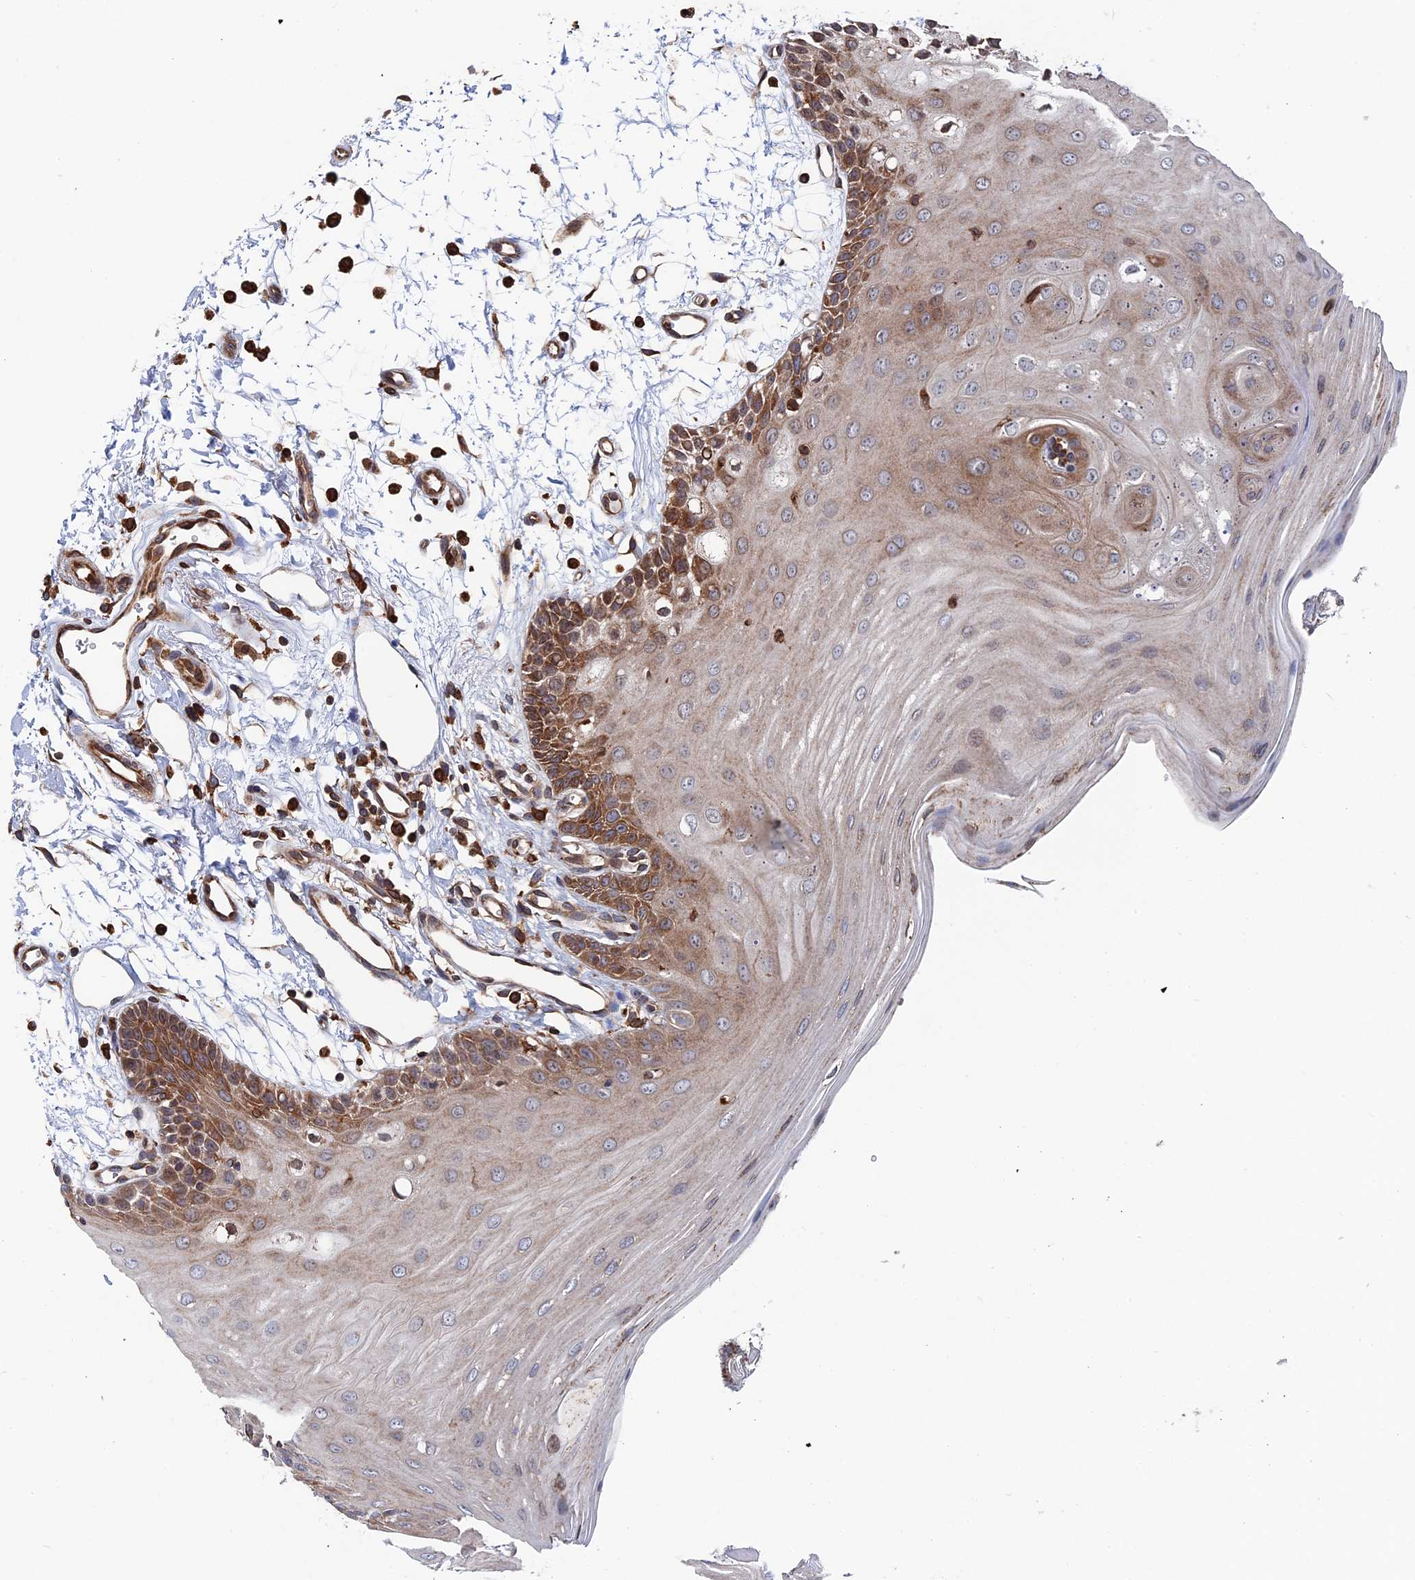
{"staining": {"intensity": "moderate", "quantity": ">75%", "location": "cytoplasmic/membranous"}, "tissue": "oral mucosa", "cell_type": "Squamous epithelial cells", "image_type": "normal", "snomed": [{"axis": "morphology", "description": "Normal tissue, NOS"}, {"axis": "topography", "description": "Oral tissue"}, {"axis": "topography", "description": "Tounge, NOS"}], "caption": "DAB immunohistochemical staining of normal human oral mucosa demonstrates moderate cytoplasmic/membranous protein expression in approximately >75% of squamous epithelial cells.", "gene": "RPUSD1", "patient": {"sex": "female", "age": 73}}